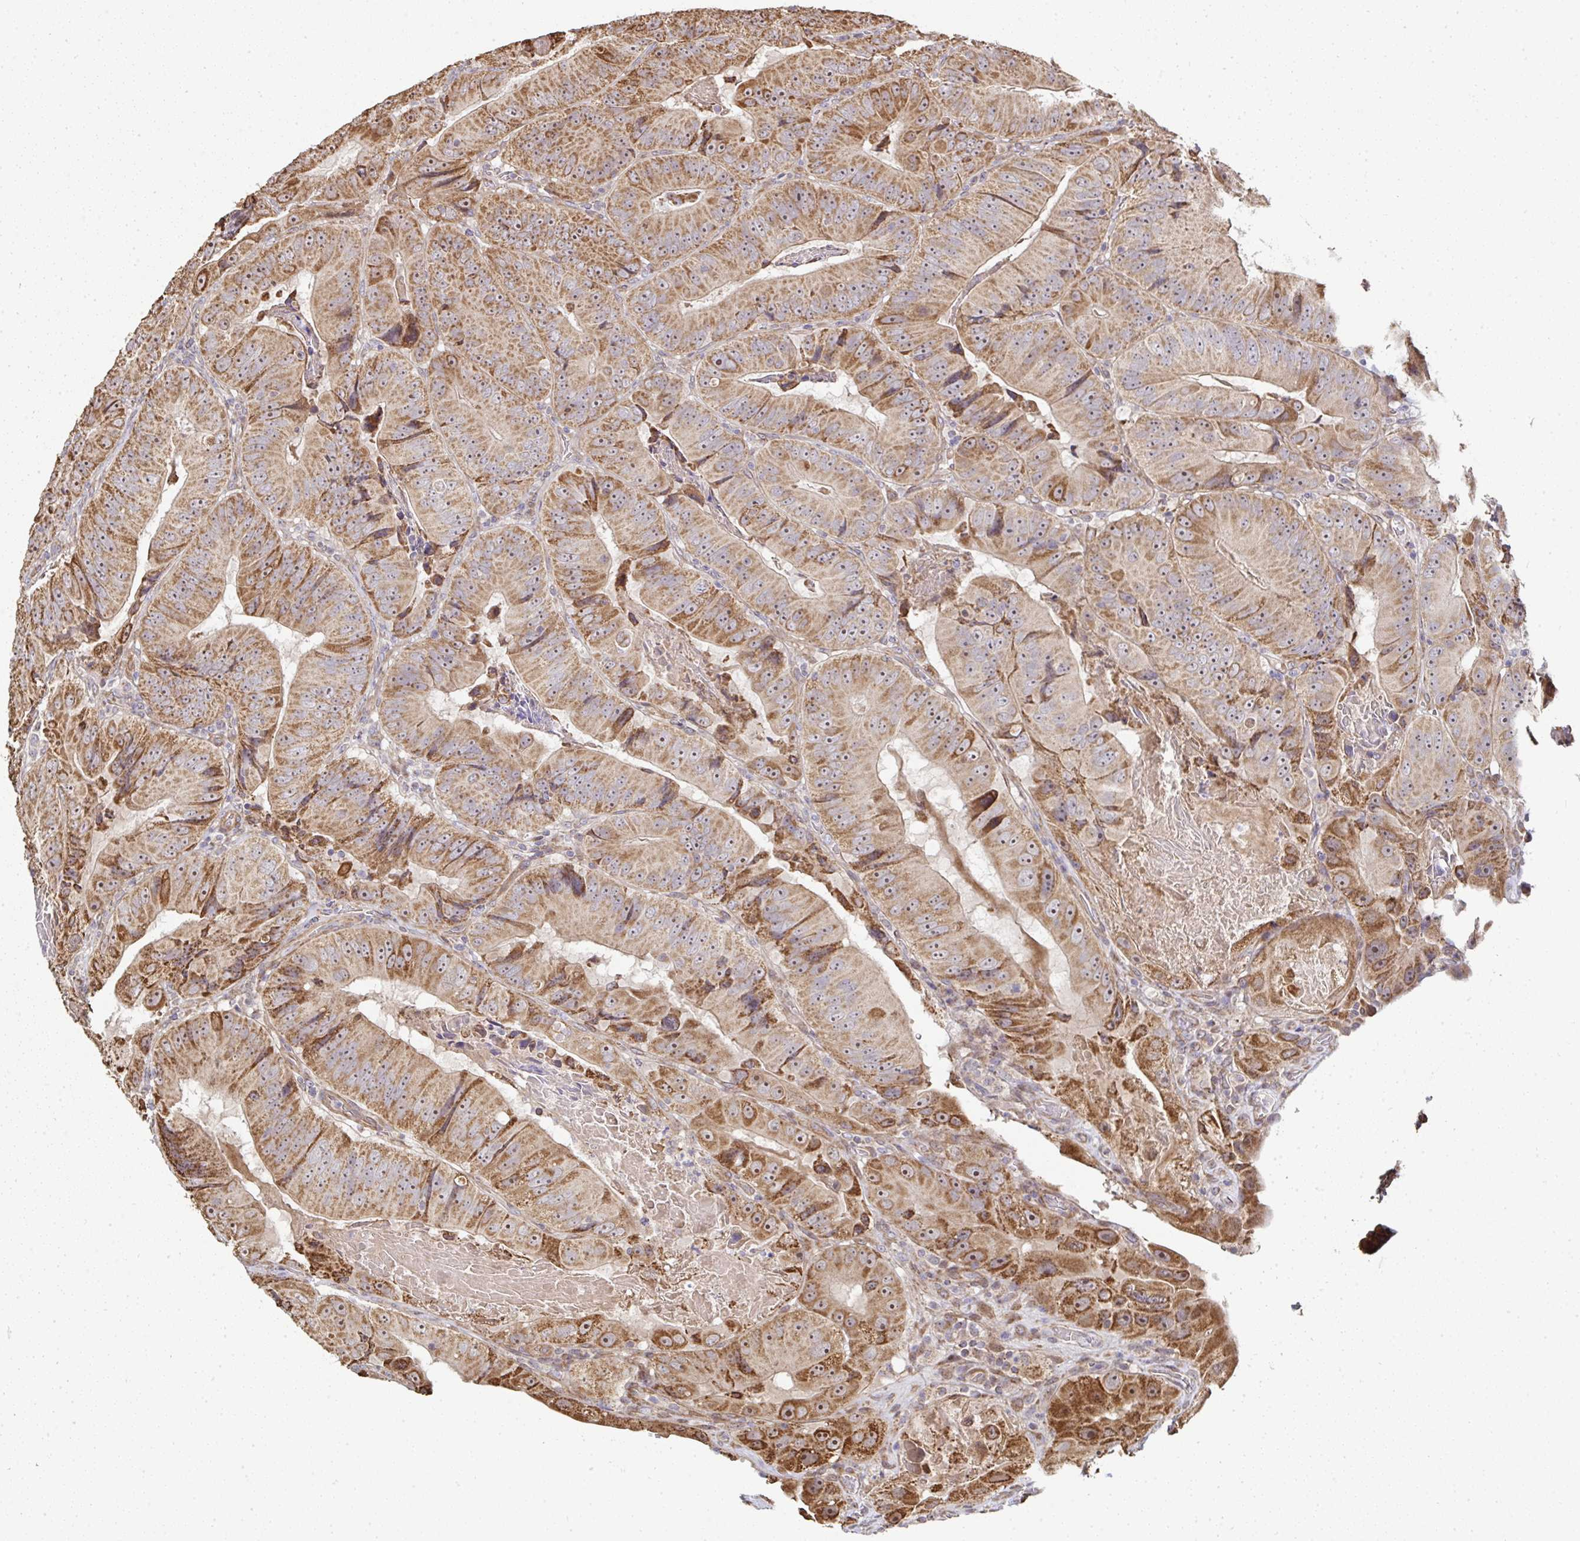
{"staining": {"intensity": "moderate", "quantity": ">75%", "location": "cytoplasmic/membranous,nuclear"}, "tissue": "colorectal cancer", "cell_type": "Tumor cells", "image_type": "cancer", "snomed": [{"axis": "morphology", "description": "Adenocarcinoma, NOS"}, {"axis": "topography", "description": "Colon"}], "caption": "A micrograph showing moderate cytoplasmic/membranous and nuclear positivity in about >75% of tumor cells in colorectal cancer, as visualized by brown immunohistochemical staining.", "gene": "AGTPBP1", "patient": {"sex": "female", "age": 86}}